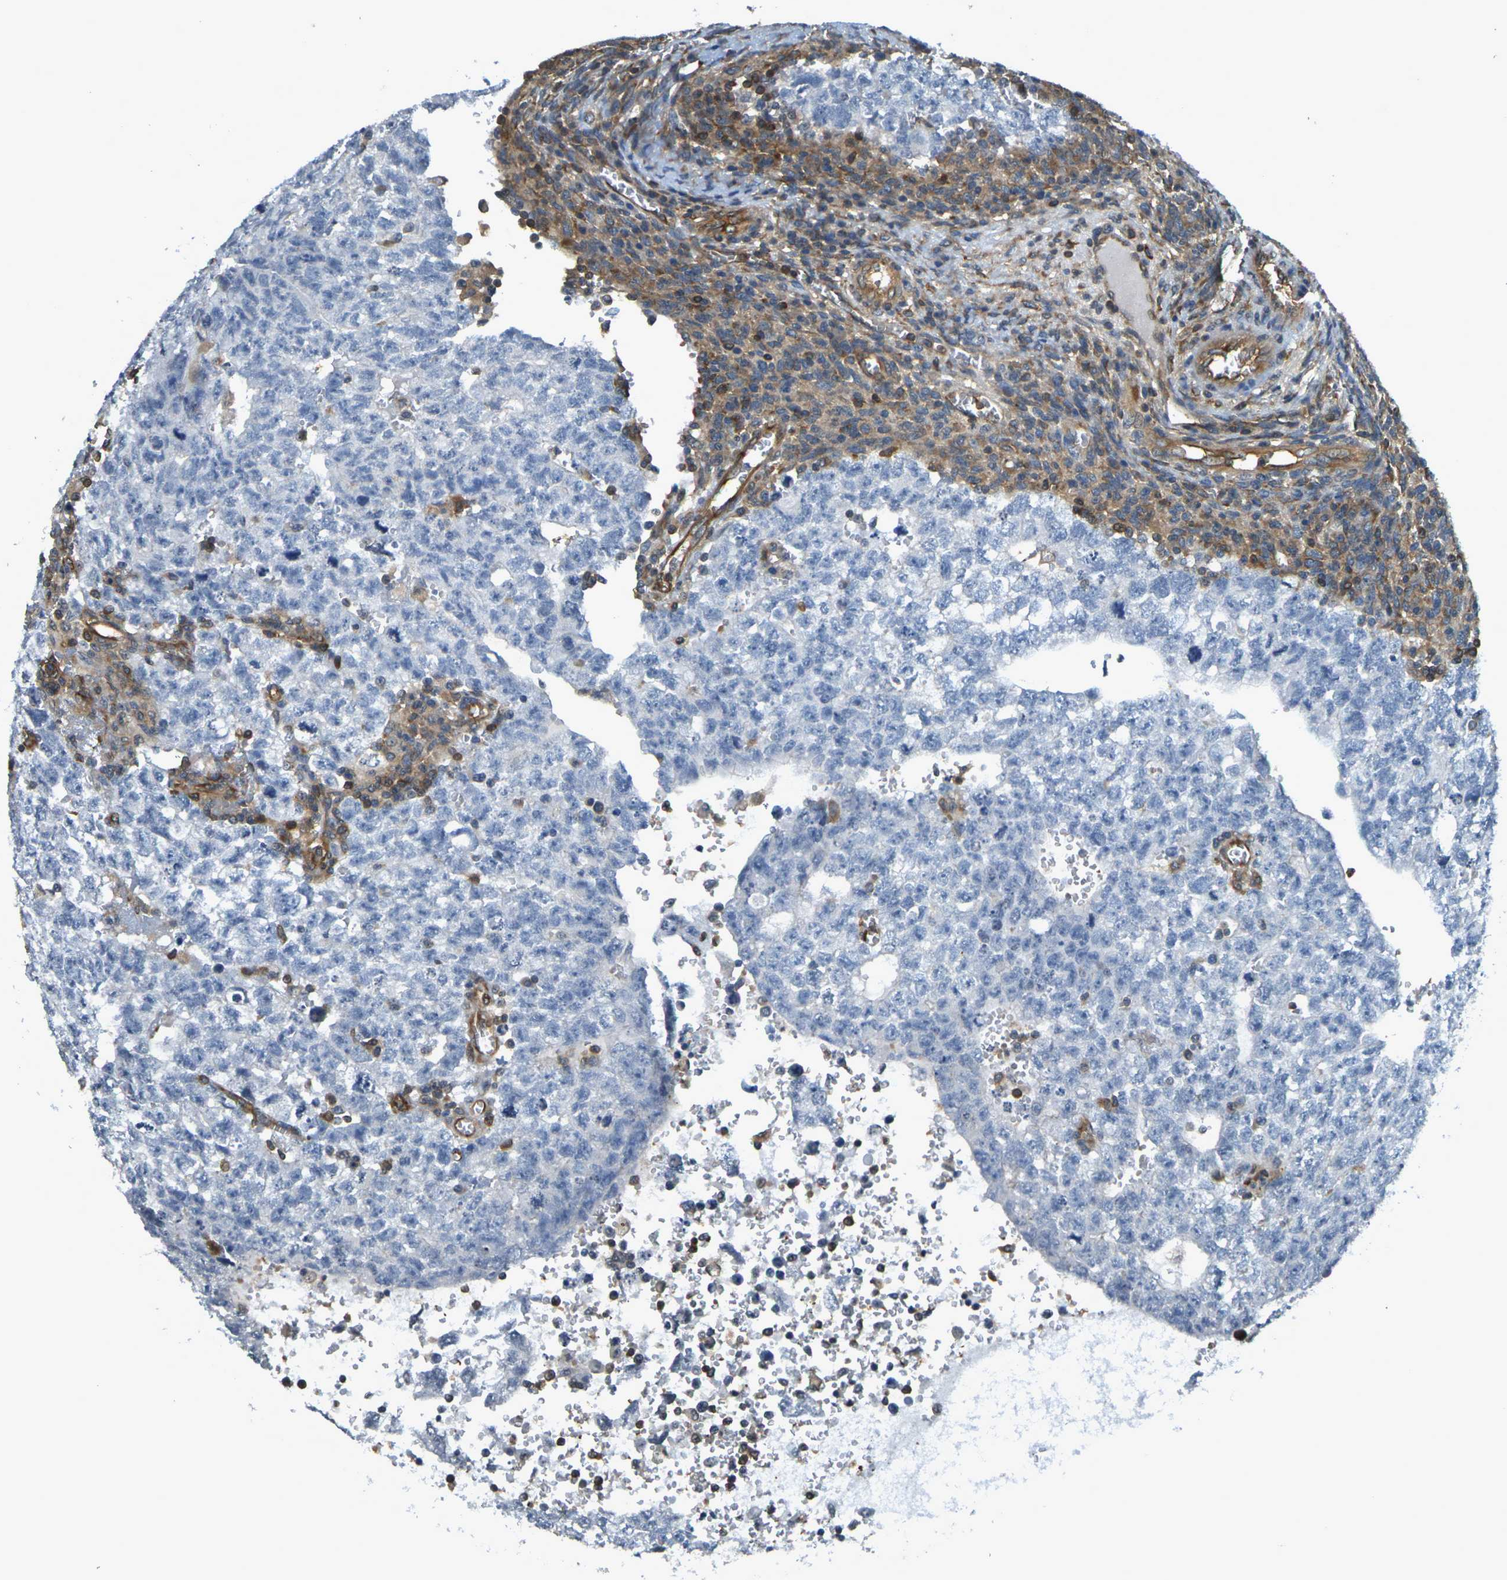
{"staining": {"intensity": "negative", "quantity": "none", "location": "none"}, "tissue": "testis cancer", "cell_type": "Tumor cells", "image_type": "cancer", "snomed": [{"axis": "morphology", "description": "Seminoma, NOS"}, {"axis": "morphology", "description": "Carcinoma, Embryonal, NOS"}, {"axis": "topography", "description": "Testis"}], "caption": "The micrograph shows no significant positivity in tumor cells of seminoma (testis).", "gene": "CAST", "patient": {"sex": "male", "age": 38}}